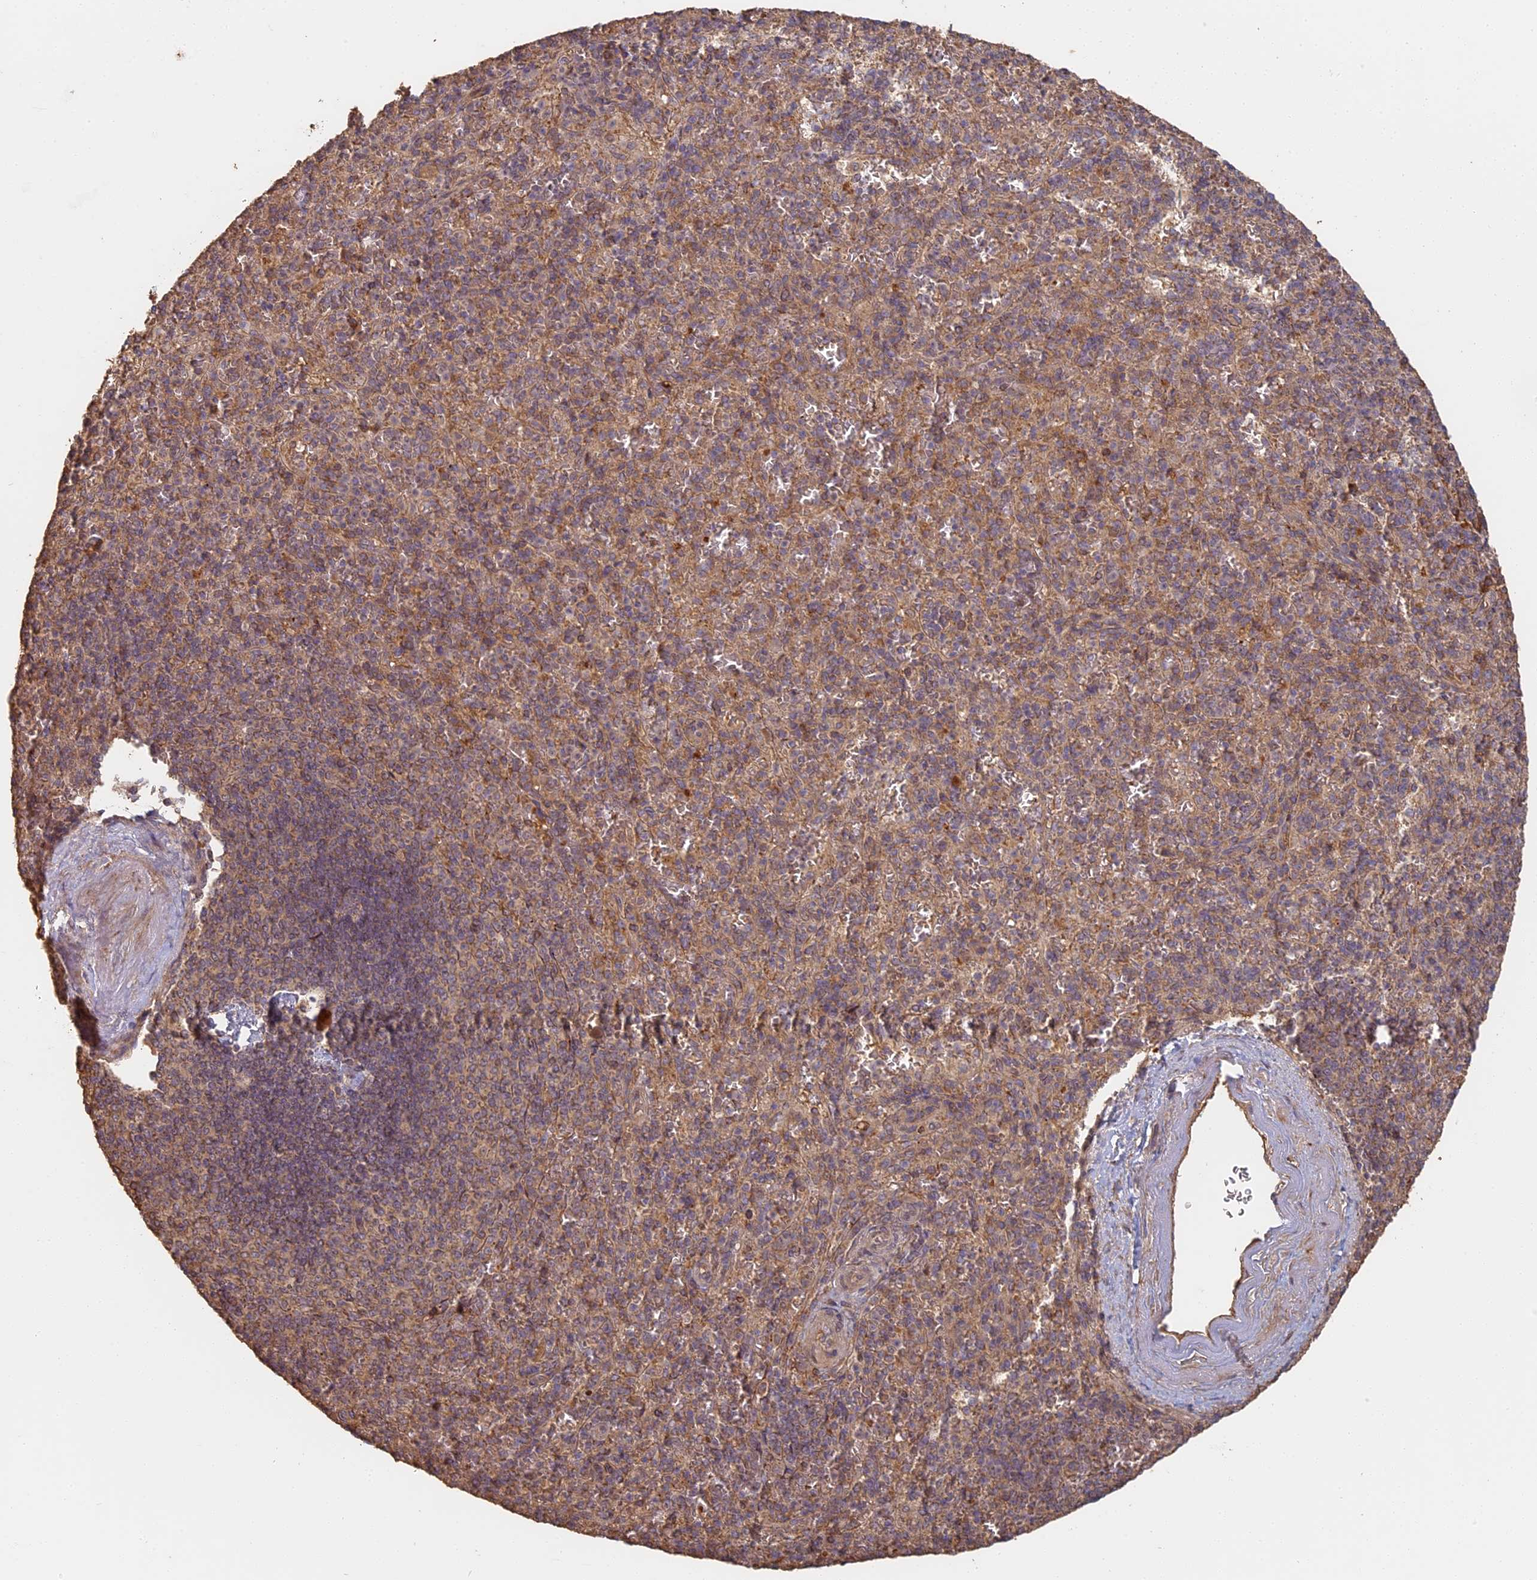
{"staining": {"intensity": "weak", "quantity": "25%-75%", "location": "cytoplasmic/membranous"}, "tissue": "spleen", "cell_type": "Cells in red pulp", "image_type": "normal", "snomed": [{"axis": "morphology", "description": "Normal tissue, NOS"}, {"axis": "topography", "description": "Spleen"}], "caption": "Unremarkable spleen reveals weak cytoplasmic/membranous positivity in about 25%-75% of cells in red pulp.", "gene": "STX16", "patient": {"sex": "male", "age": 82}}